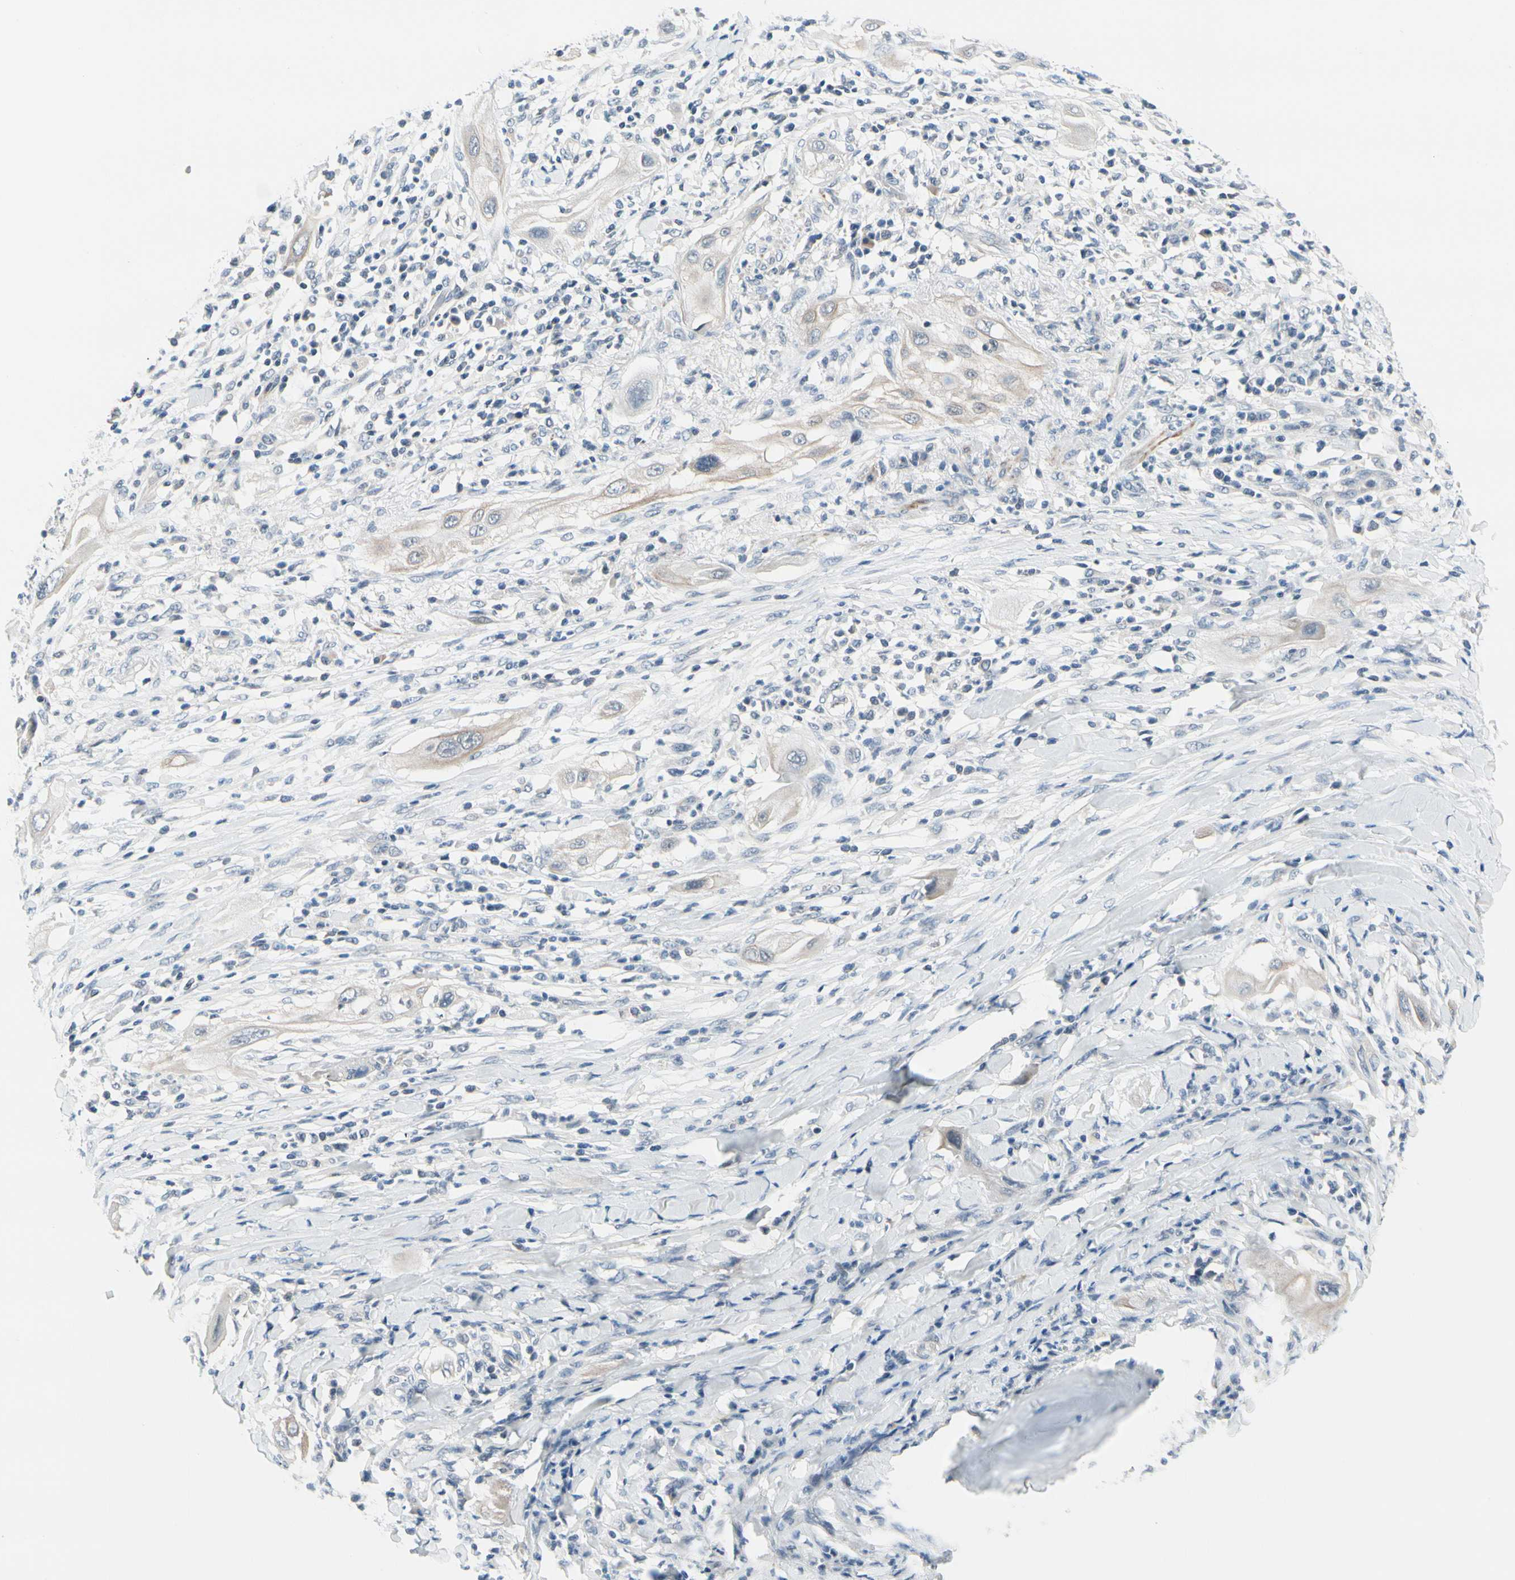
{"staining": {"intensity": "negative", "quantity": "none", "location": "none"}, "tissue": "lung cancer", "cell_type": "Tumor cells", "image_type": "cancer", "snomed": [{"axis": "morphology", "description": "Squamous cell carcinoma, NOS"}, {"axis": "topography", "description": "Lung"}], "caption": "This is a histopathology image of IHC staining of lung cancer, which shows no expression in tumor cells.", "gene": "SLC27A6", "patient": {"sex": "female", "age": 47}}